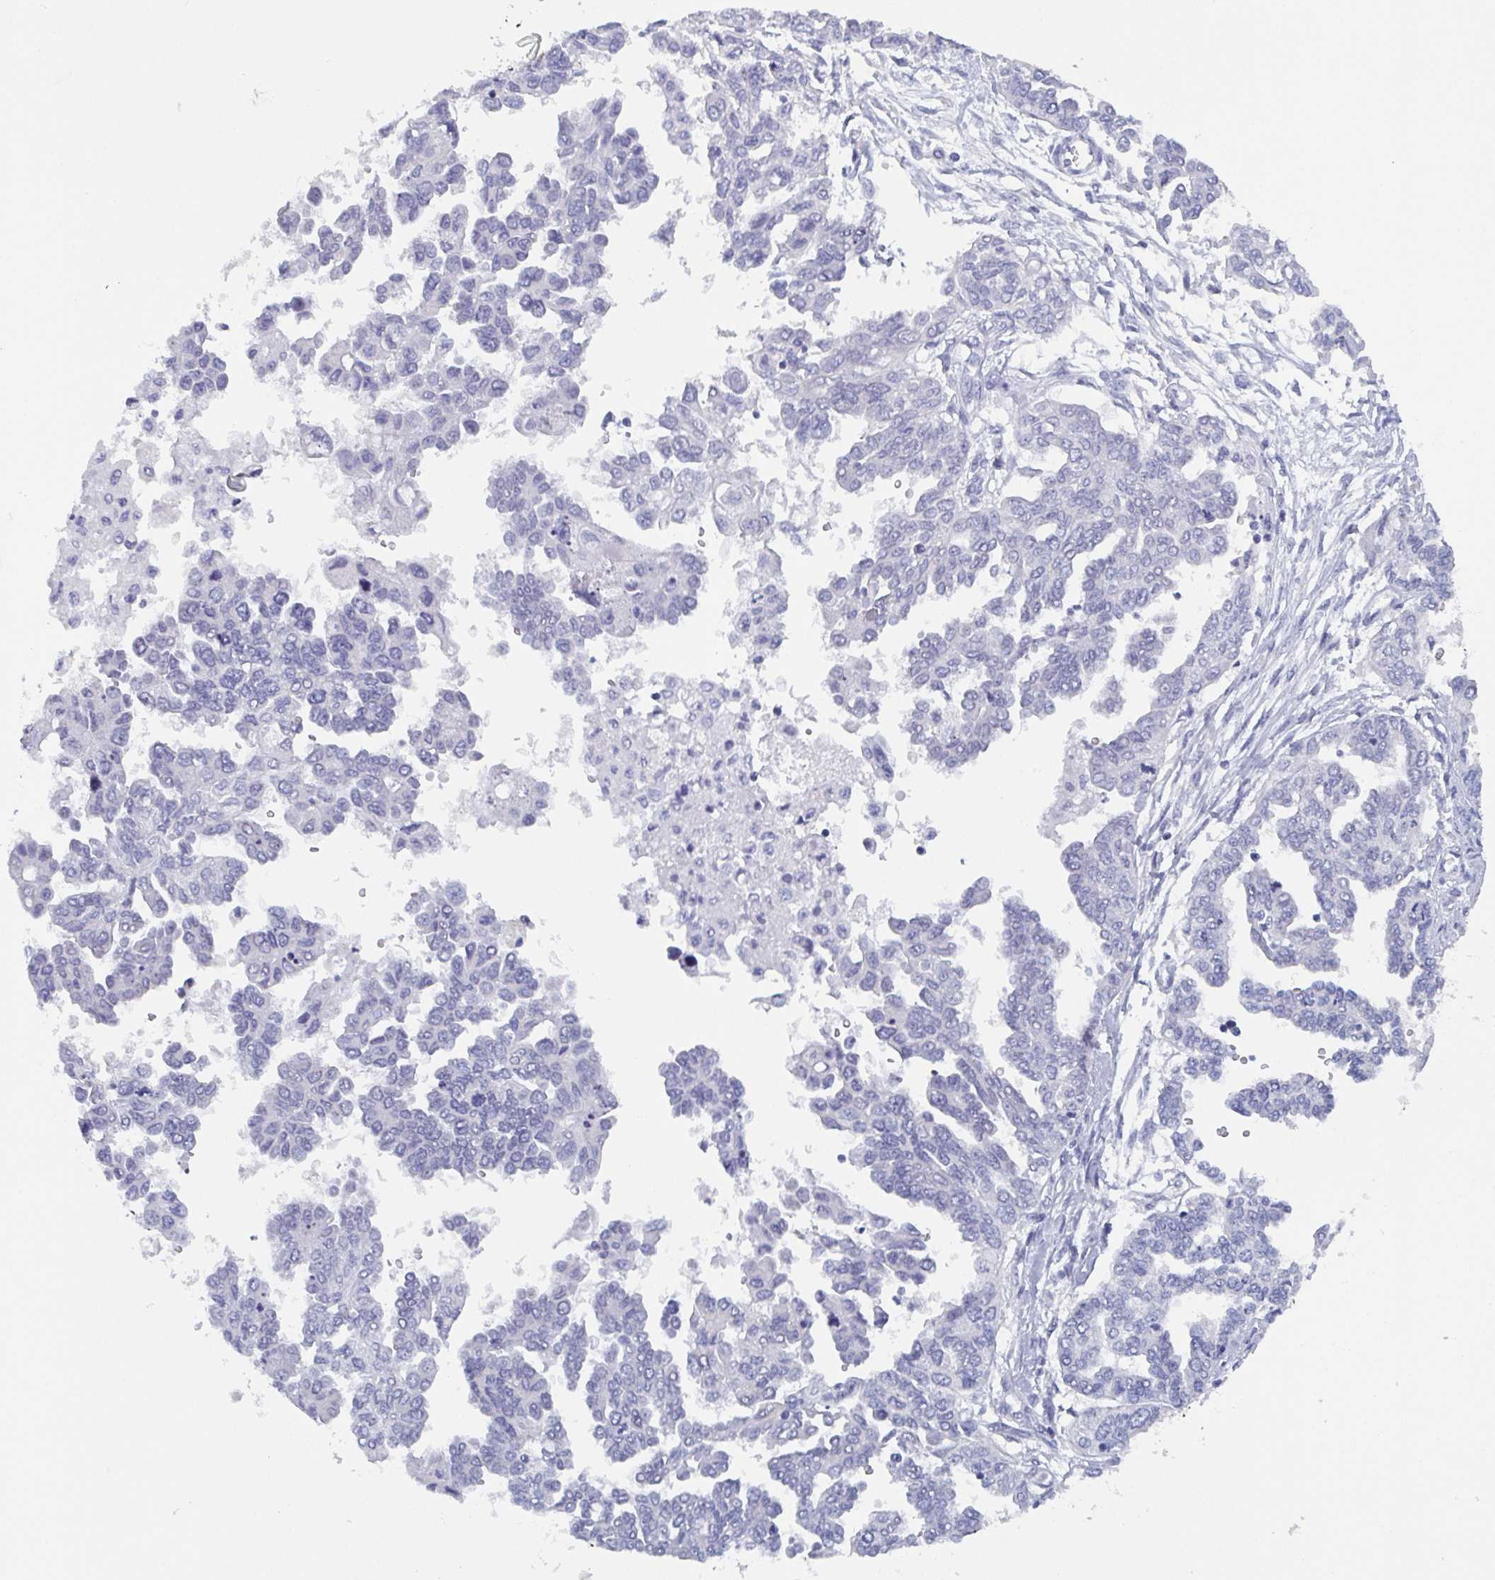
{"staining": {"intensity": "negative", "quantity": "none", "location": "none"}, "tissue": "ovarian cancer", "cell_type": "Tumor cells", "image_type": "cancer", "snomed": [{"axis": "morphology", "description": "Cystadenocarcinoma, serous, NOS"}, {"axis": "topography", "description": "Ovary"}], "caption": "The histopathology image displays no staining of tumor cells in serous cystadenocarcinoma (ovarian).", "gene": "DYDC2", "patient": {"sex": "female", "age": 53}}